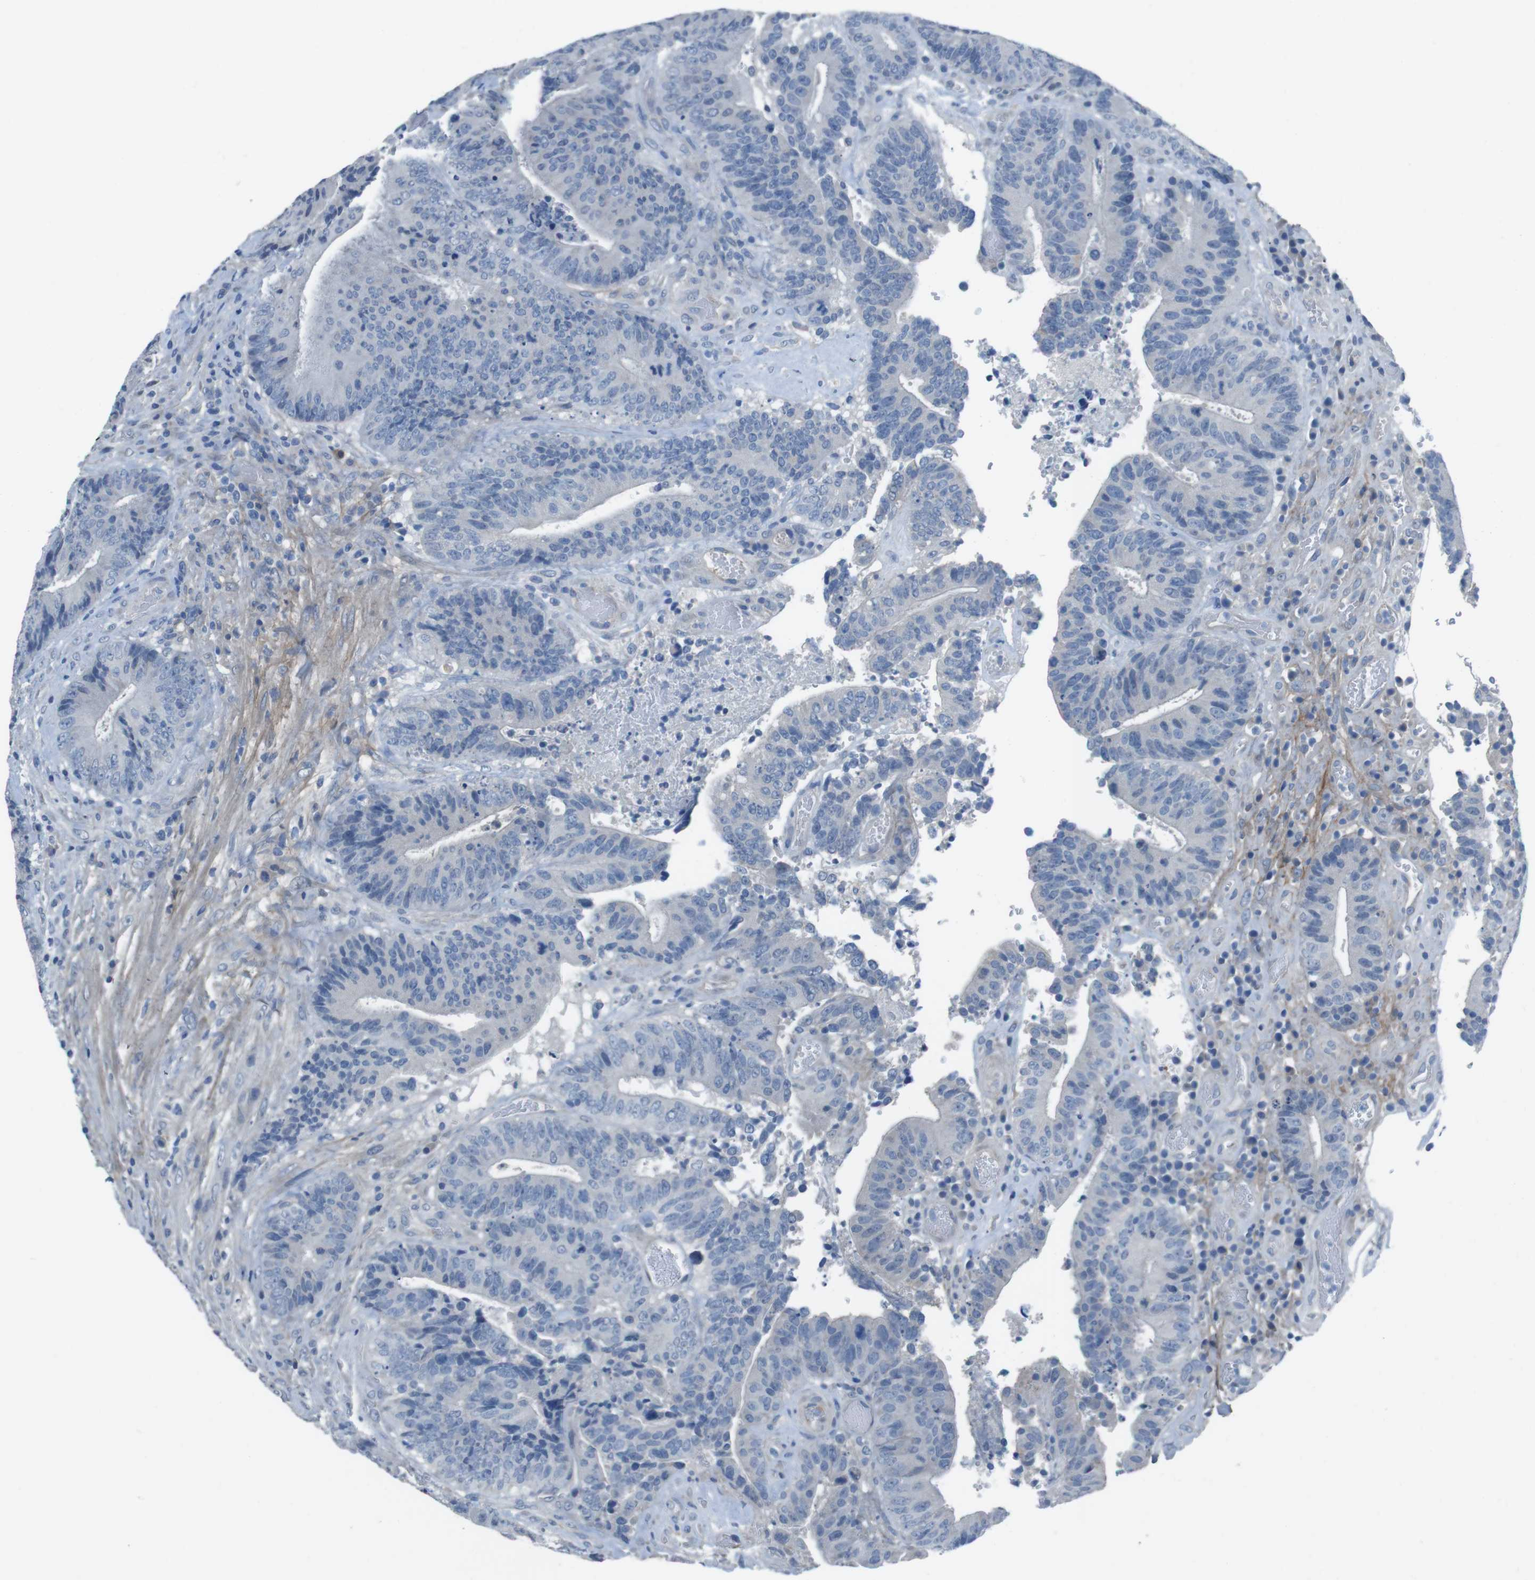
{"staining": {"intensity": "negative", "quantity": "none", "location": "none"}, "tissue": "colorectal cancer", "cell_type": "Tumor cells", "image_type": "cancer", "snomed": [{"axis": "morphology", "description": "Adenocarcinoma, NOS"}, {"axis": "topography", "description": "Rectum"}], "caption": "Colorectal cancer stained for a protein using immunohistochemistry reveals no positivity tumor cells.", "gene": "CYP2C8", "patient": {"sex": "male", "age": 72}}